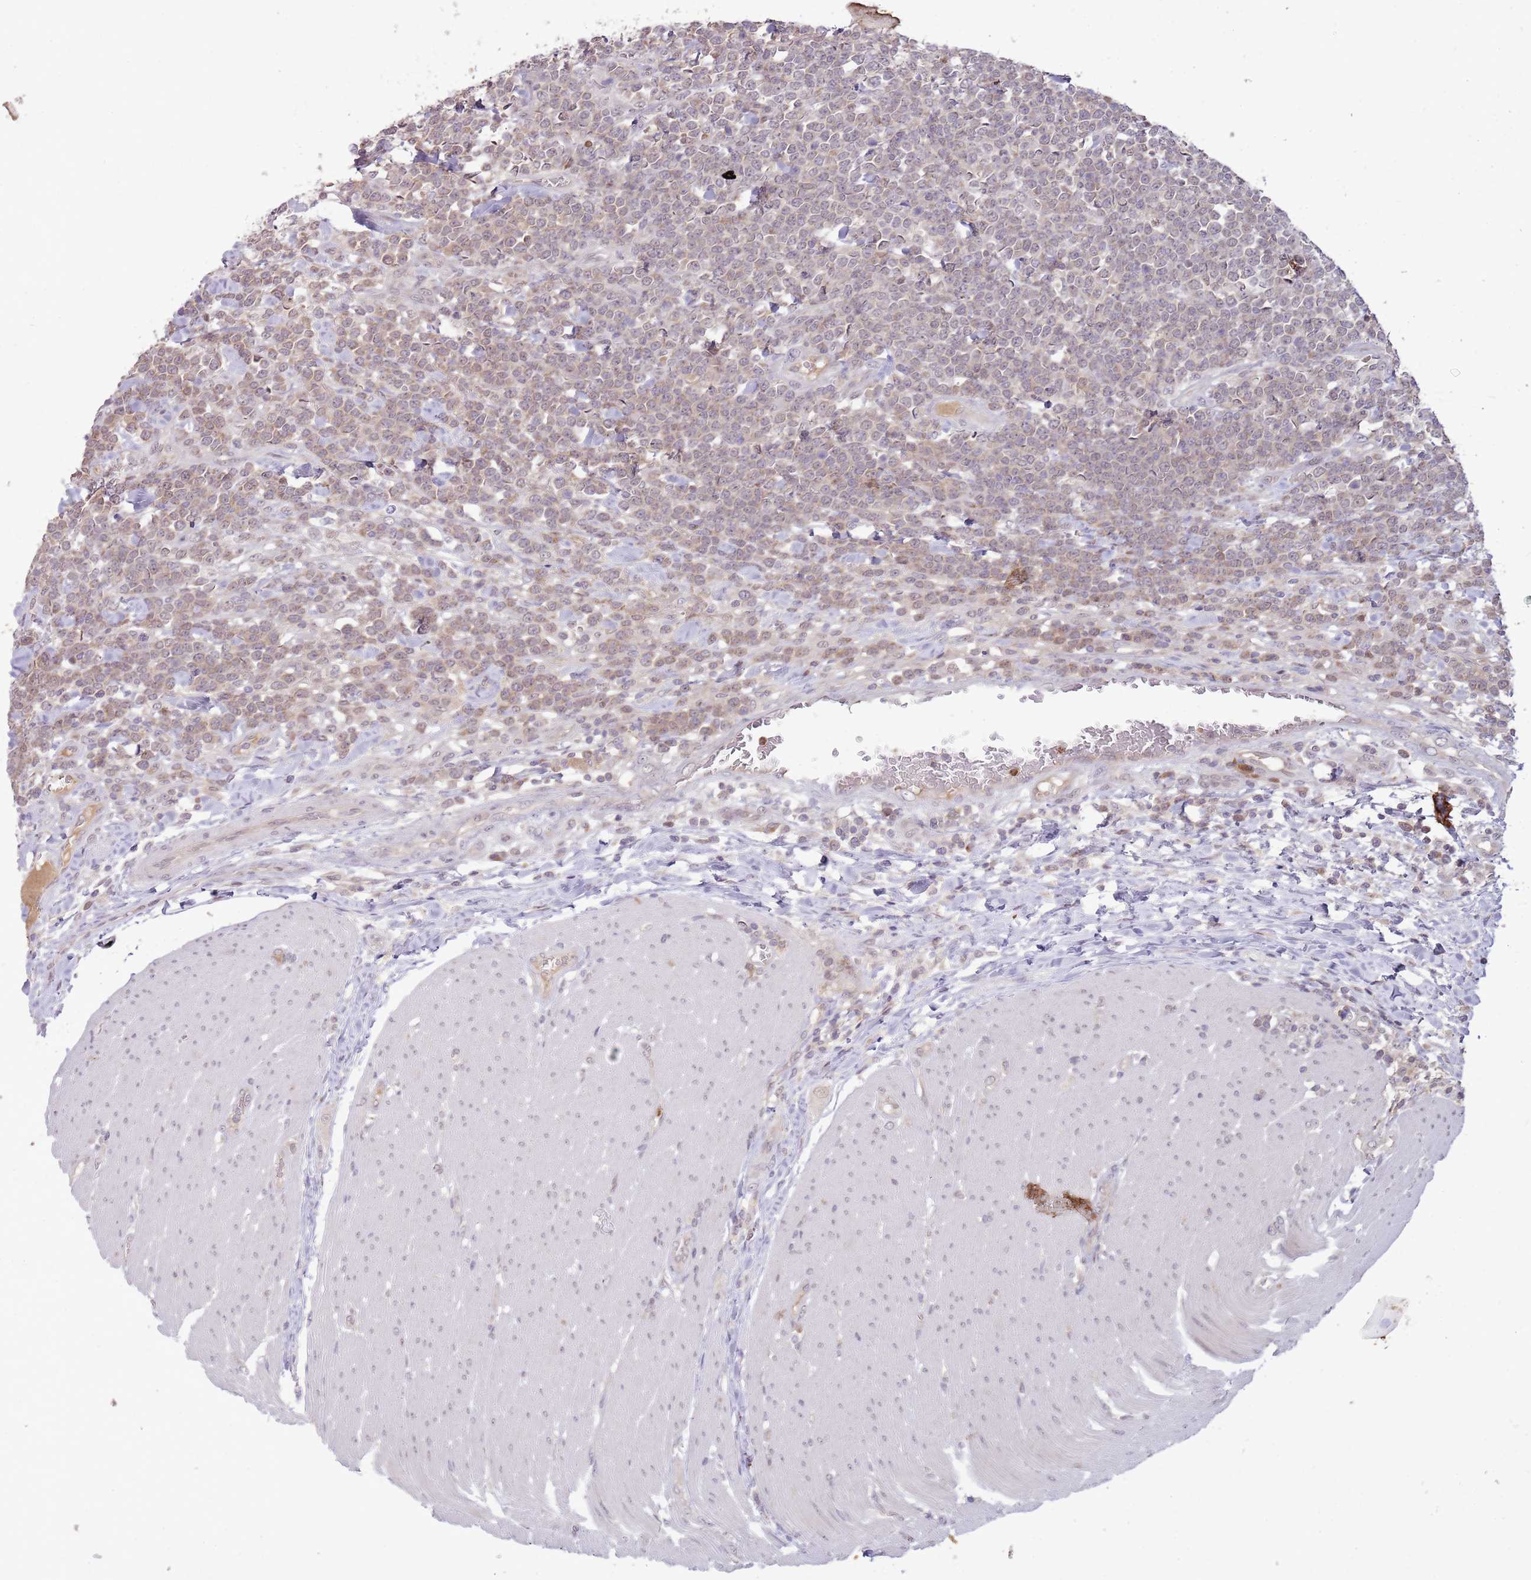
{"staining": {"intensity": "weak", "quantity": "<25%", "location": "nuclear"}, "tissue": "lymphoma", "cell_type": "Tumor cells", "image_type": "cancer", "snomed": [{"axis": "morphology", "description": "Malignant lymphoma, non-Hodgkin's type, High grade"}, {"axis": "topography", "description": "Small intestine"}], "caption": "Tumor cells are negative for brown protein staining in lymphoma.", "gene": "NBPF6", "patient": {"sex": "male", "age": 8}}